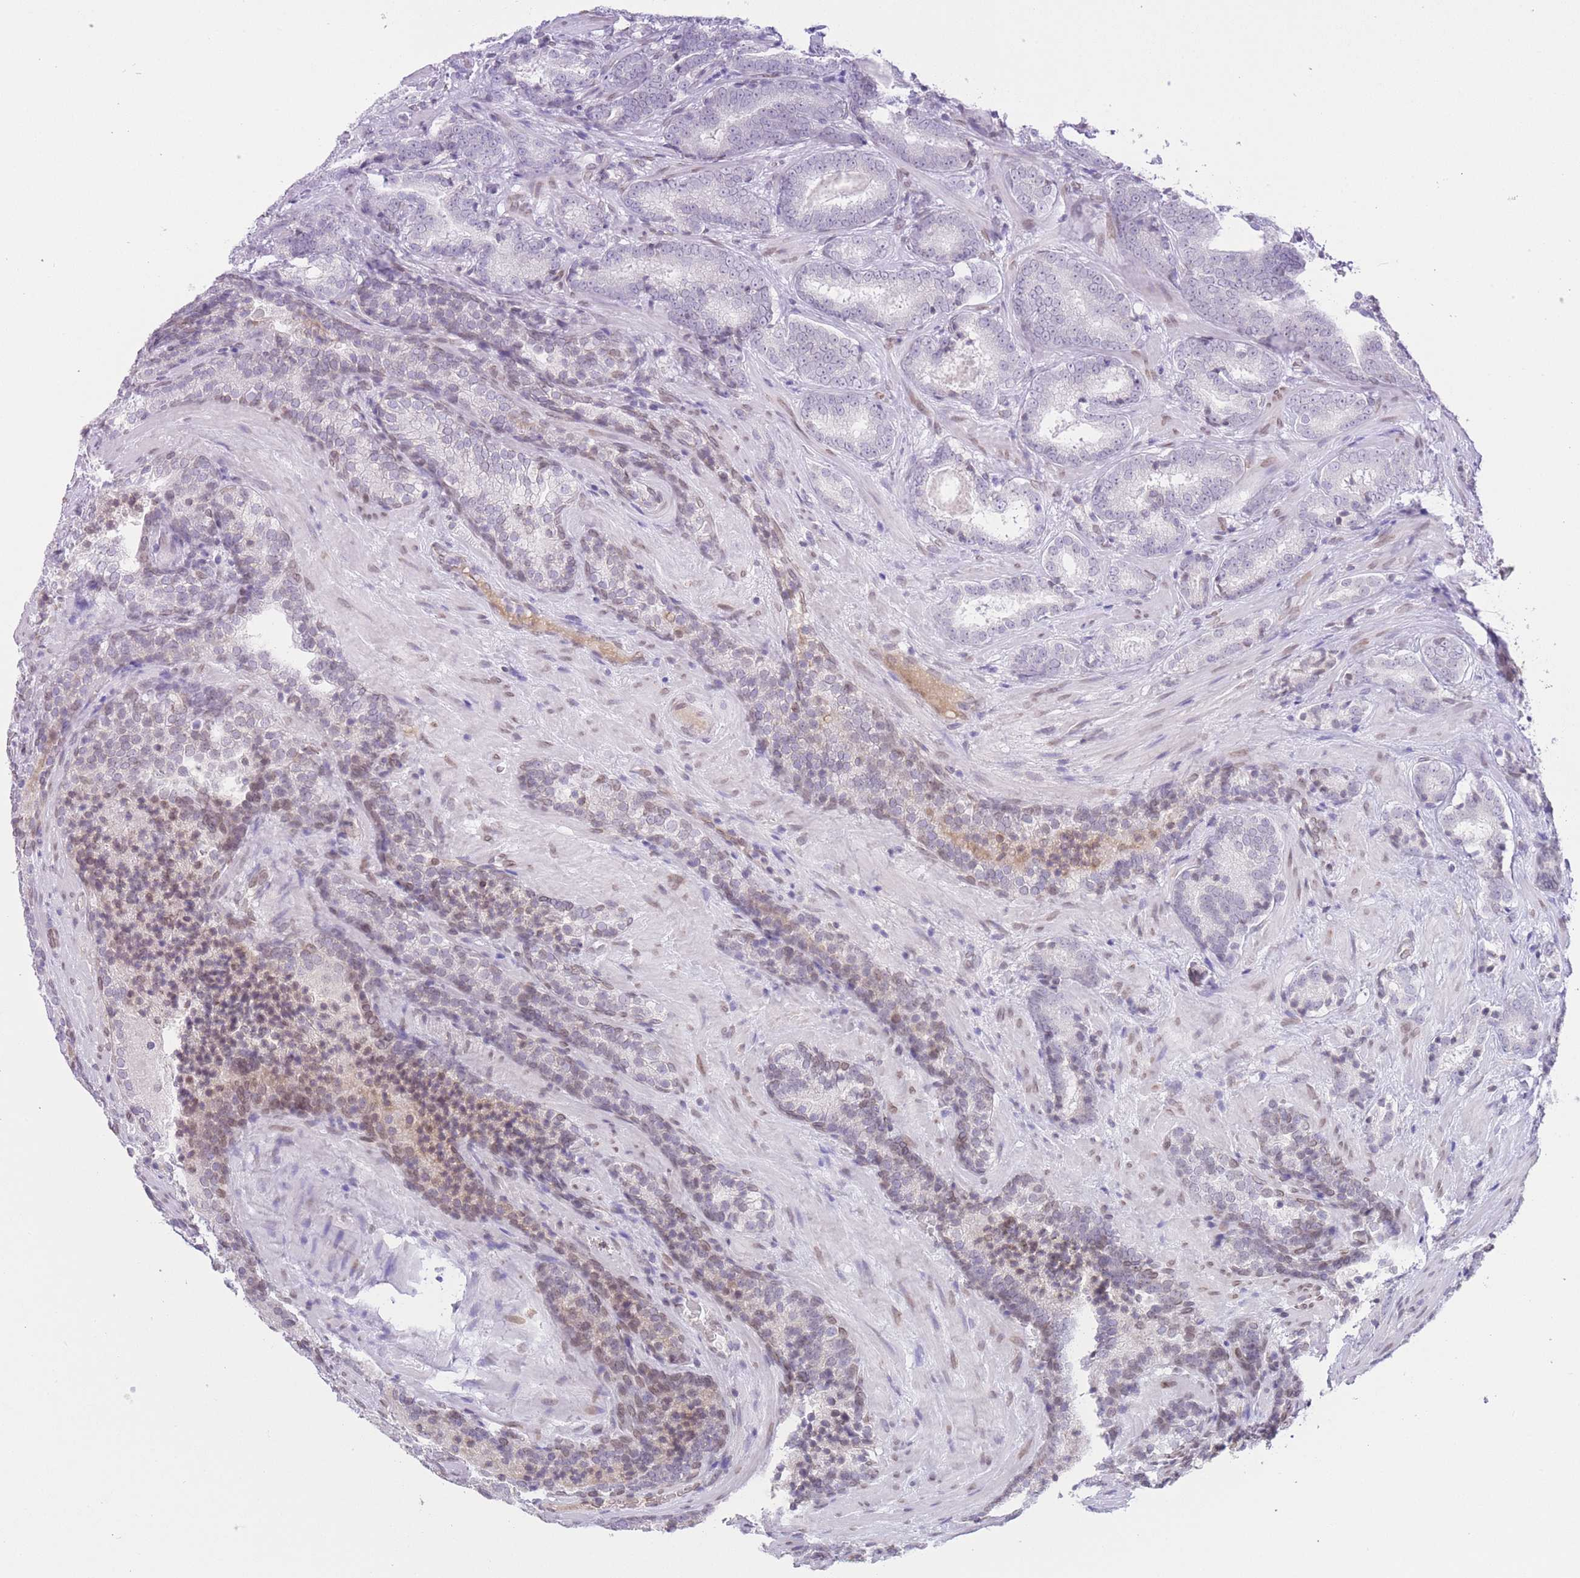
{"staining": {"intensity": "negative", "quantity": "none", "location": "none"}, "tissue": "prostate cancer", "cell_type": "Tumor cells", "image_type": "cancer", "snomed": [{"axis": "morphology", "description": "Adenocarcinoma, Low grade"}, {"axis": "topography", "description": "Prostate"}], "caption": "Tumor cells are negative for protein expression in human prostate adenocarcinoma (low-grade).", "gene": "OR10AD1", "patient": {"sex": "male", "age": 58}}